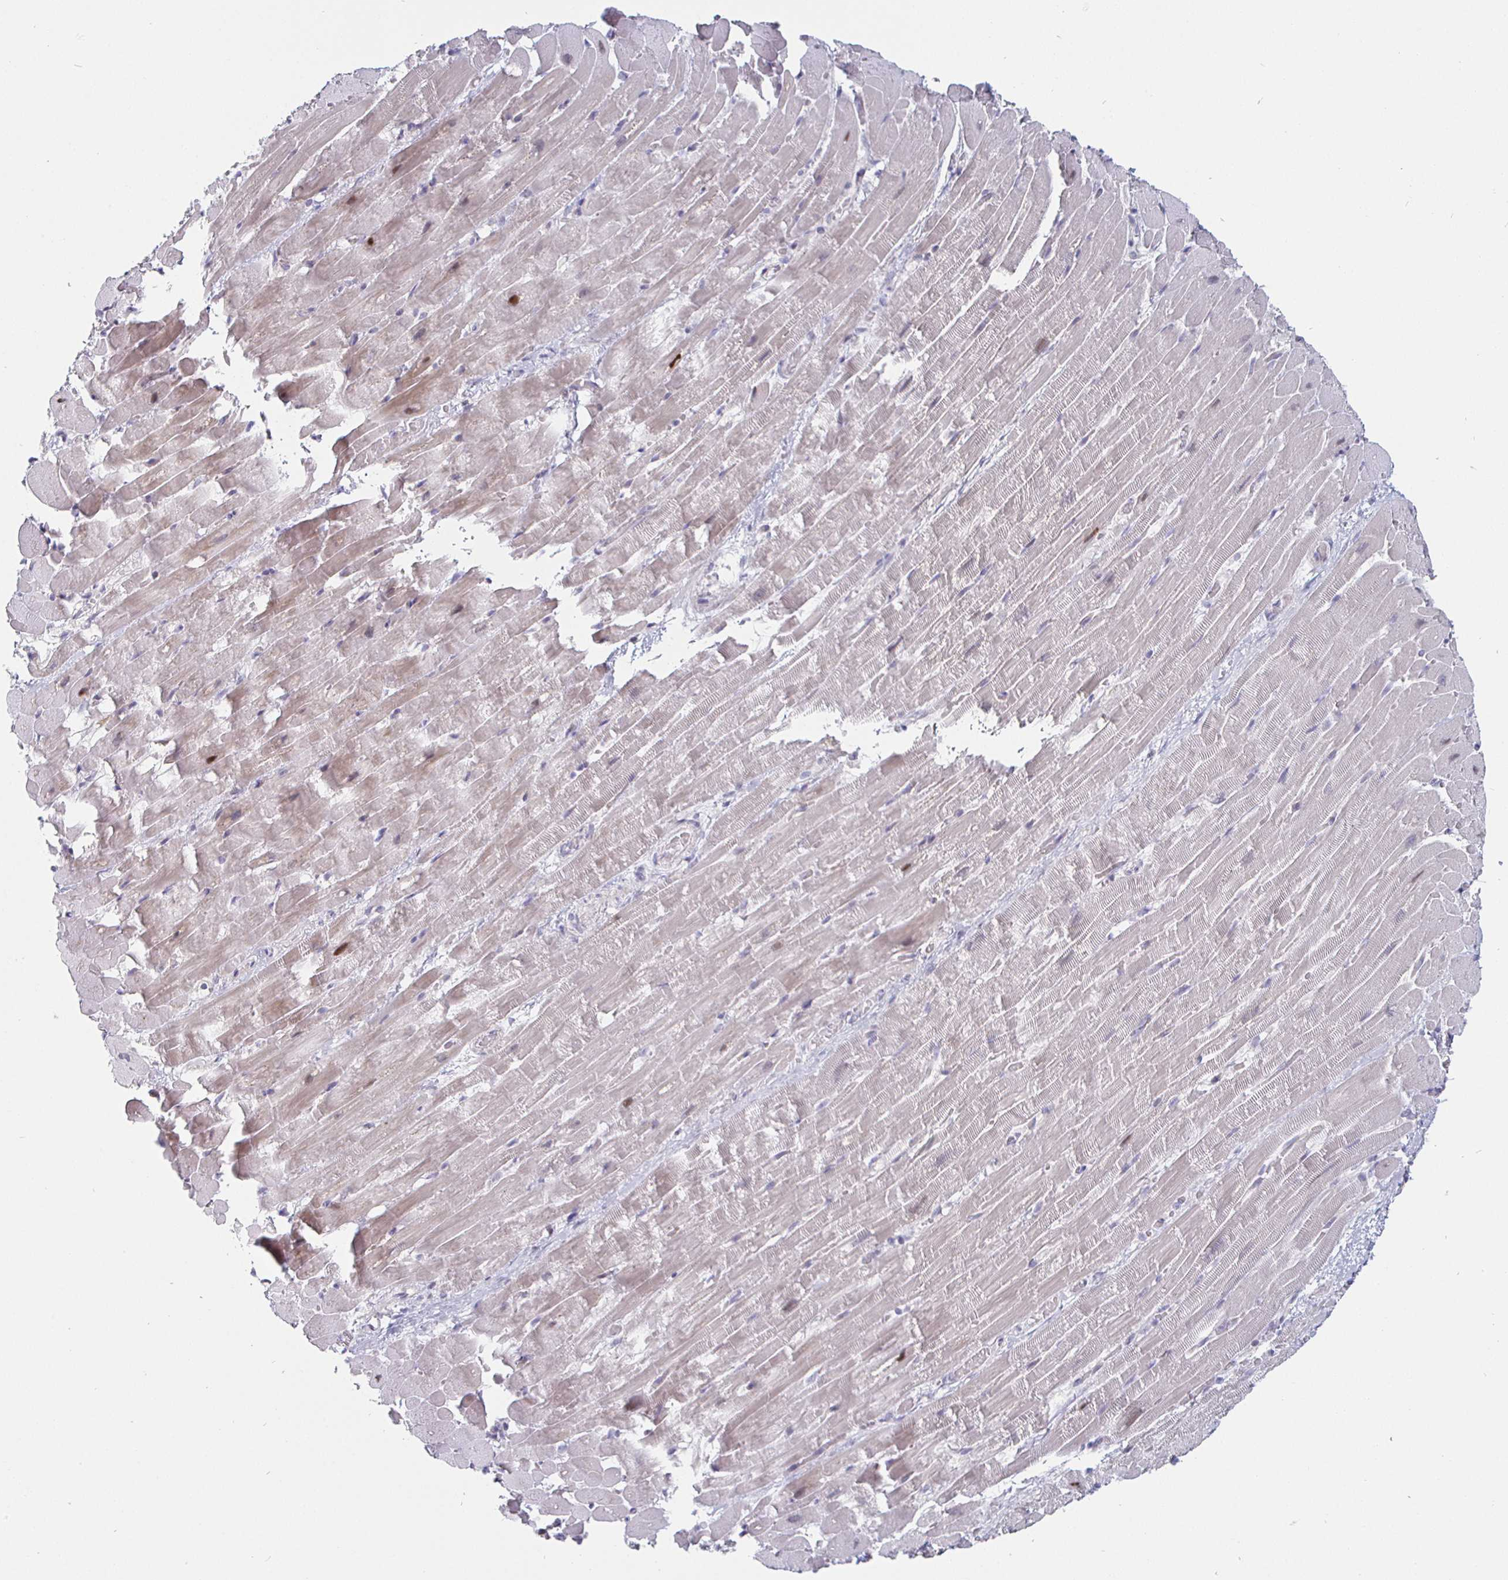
{"staining": {"intensity": "weak", "quantity": "25%-75%", "location": "cytoplasmic/membranous"}, "tissue": "heart muscle", "cell_type": "Cardiomyocytes", "image_type": "normal", "snomed": [{"axis": "morphology", "description": "Normal tissue, NOS"}, {"axis": "topography", "description": "Heart"}], "caption": "A low amount of weak cytoplasmic/membranous staining is identified in about 25%-75% of cardiomyocytes in unremarkable heart muscle.", "gene": "DMRTB1", "patient": {"sex": "male", "age": 37}}